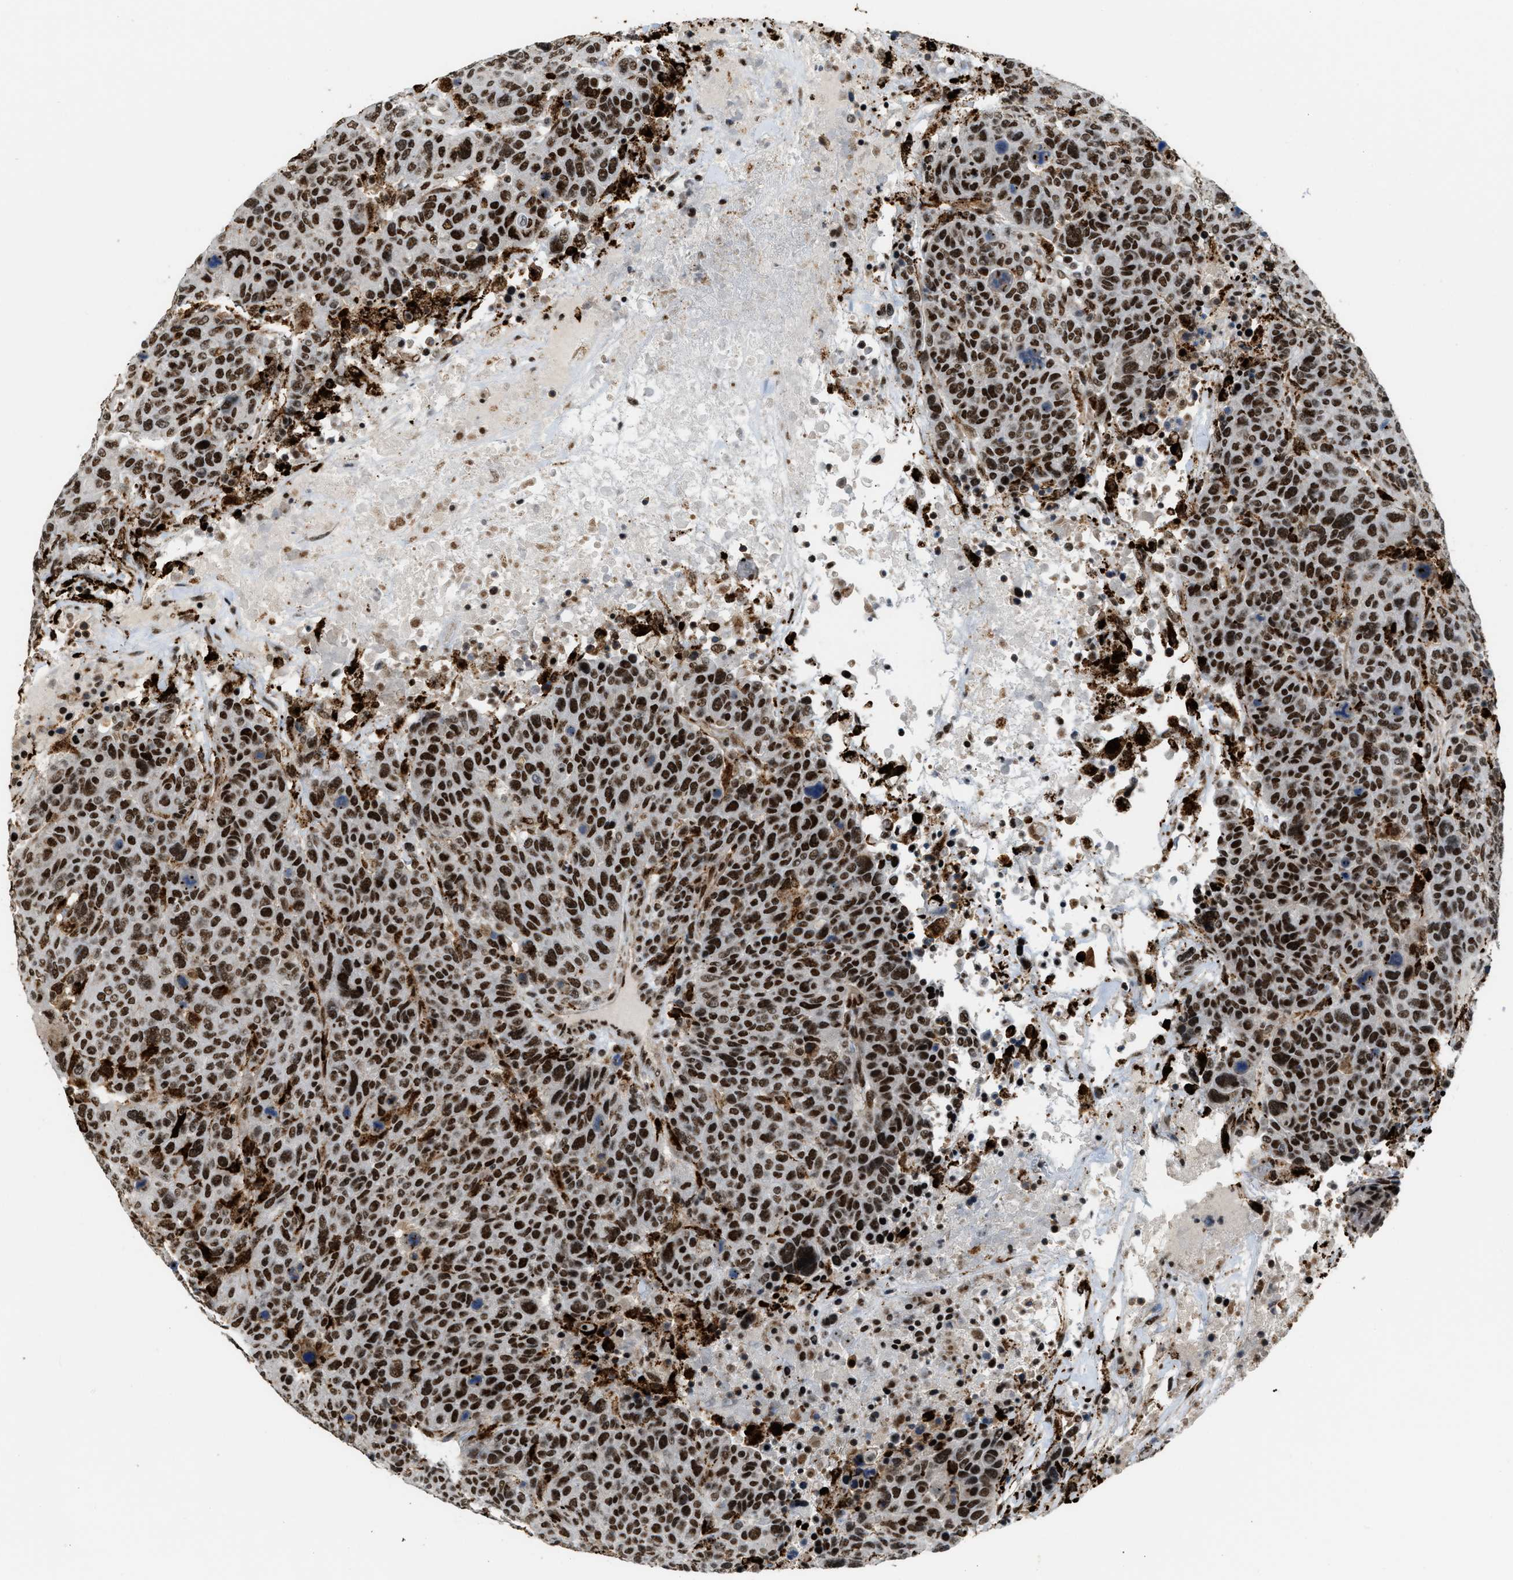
{"staining": {"intensity": "strong", "quantity": ">75%", "location": "nuclear"}, "tissue": "breast cancer", "cell_type": "Tumor cells", "image_type": "cancer", "snomed": [{"axis": "morphology", "description": "Duct carcinoma"}, {"axis": "topography", "description": "Breast"}], "caption": "An immunohistochemistry image of neoplastic tissue is shown. Protein staining in brown shows strong nuclear positivity in breast cancer (intraductal carcinoma) within tumor cells.", "gene": "NUMA1", "patient": {"sex": "female", "age": 37}}